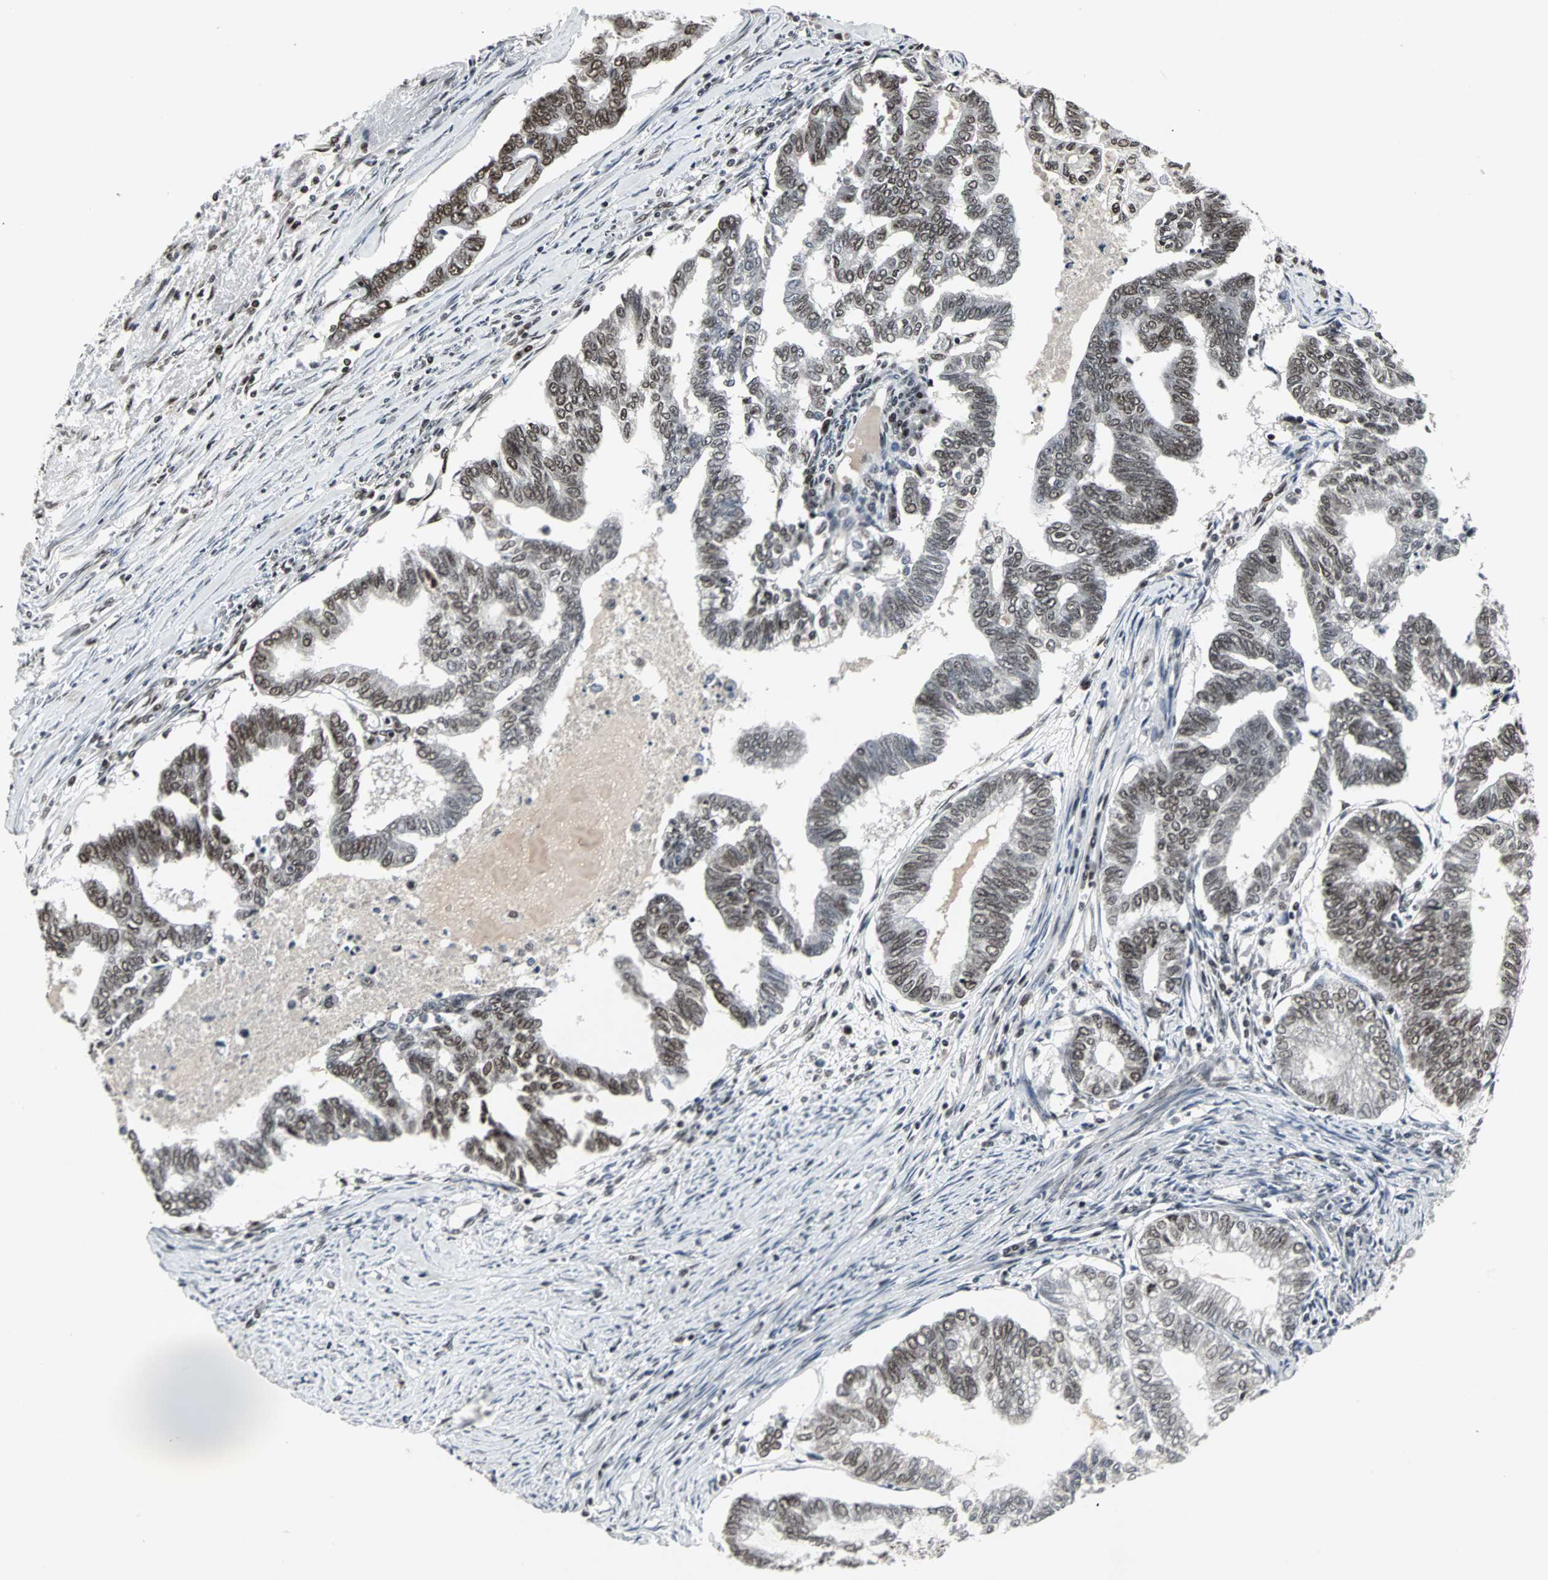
{"staining": {"intensity": "moderate", "quantity": "25%-75%", "location": "nuclear"}, "tissue": "endometrial cancer", "cell_type": "Tumor cells", "image_type": "cancer", "snomed": [{"axis": "morphology", "description": "Adenocarcinoma, NOS"}, {"axis": "topography", "description": "Endometrium"}], "caption": "A medium amount of moderate nuclear positivity is appreciated in approximately 25%-75% of tumor cells in endometrial adenocarcinoma tissue.", "gene": "PNKP", "patient": {"sex": "female", "age": 79}}